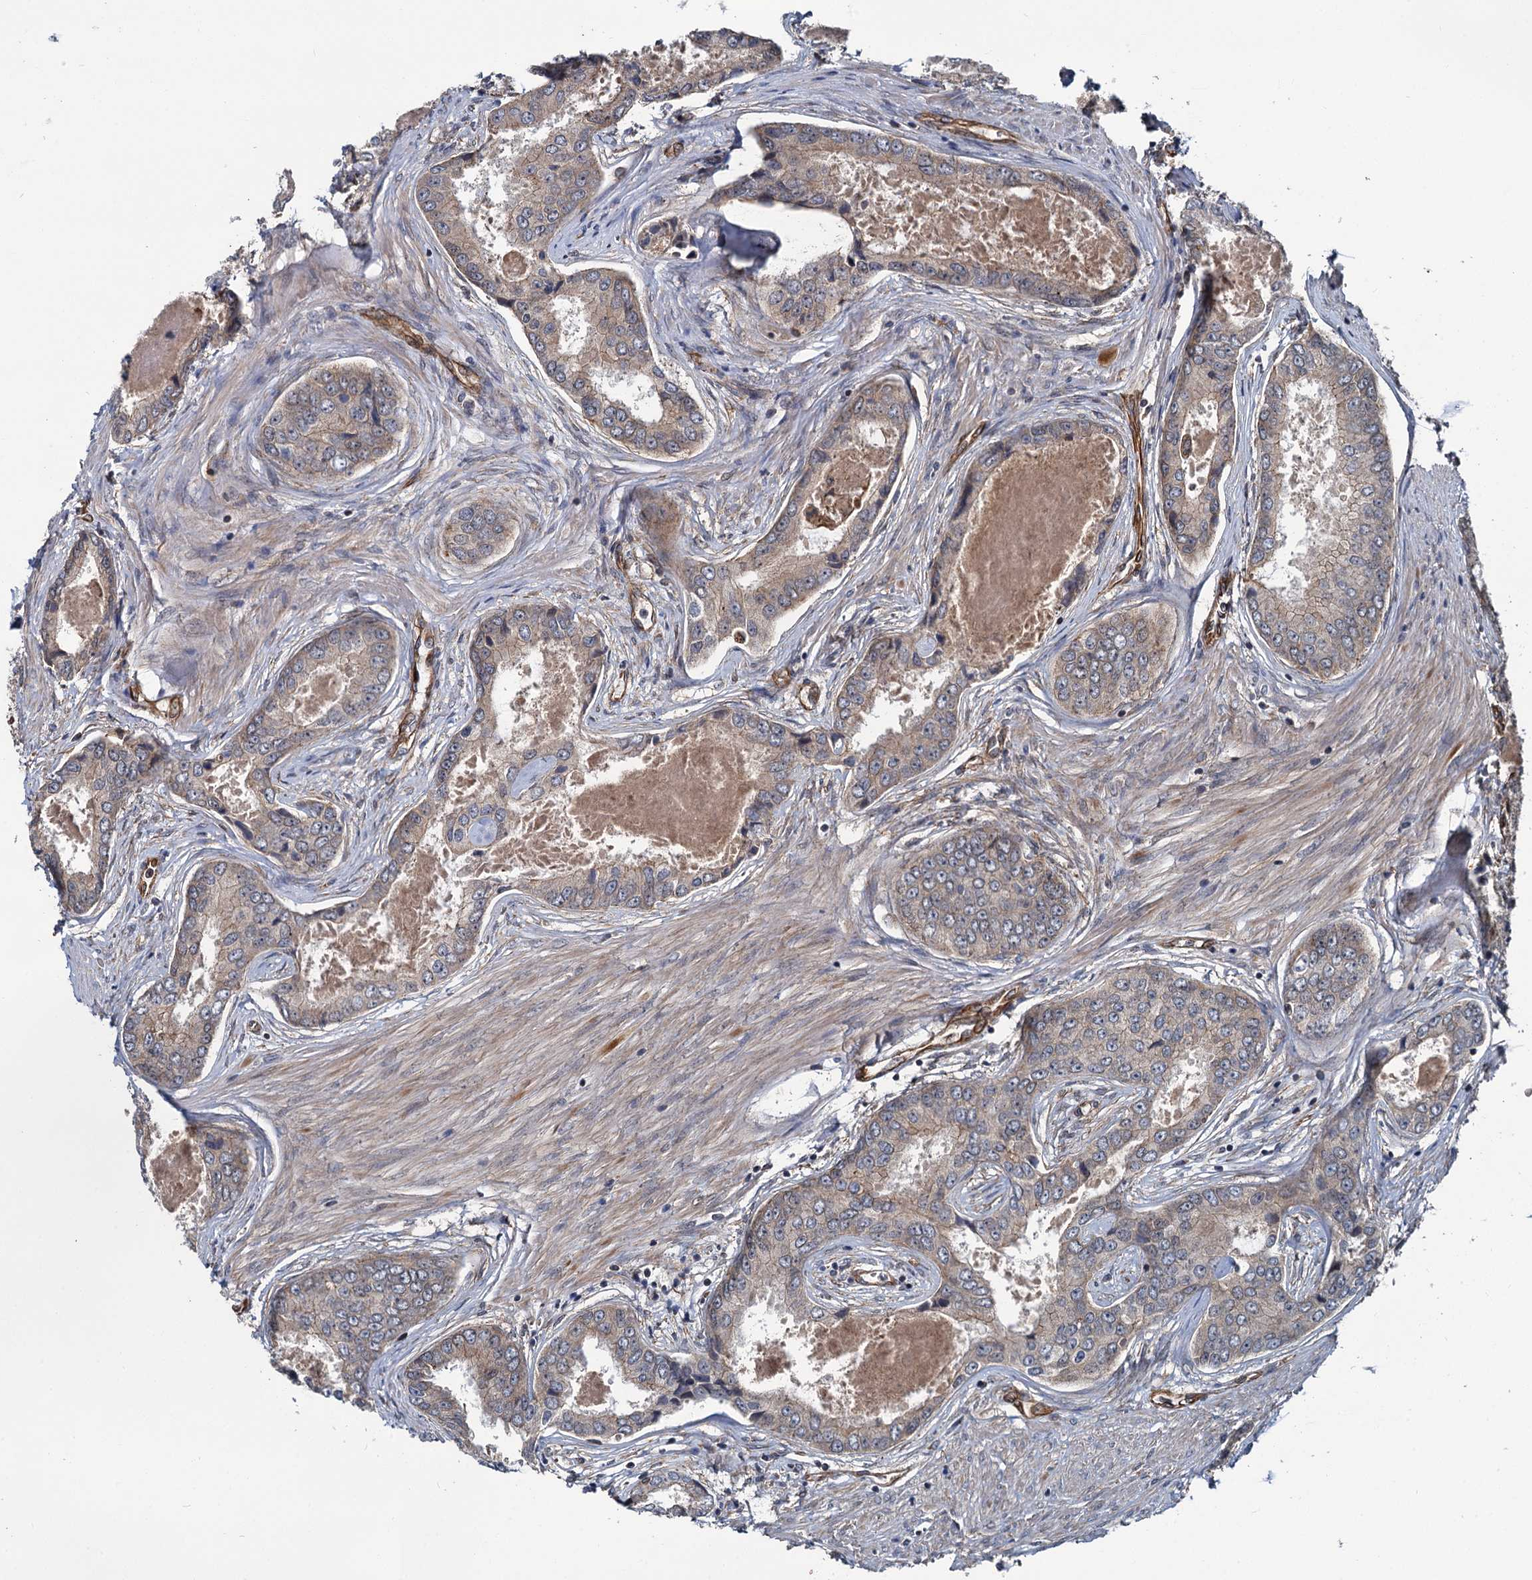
{"staining": {"intensity": "weak", "quantity": "25%-75%", "location": "cytoplasmic/membranous"}, "tissue": "prostate cancer", "cell_type": "Tumor cells", "image_type": "cancer", "snomed": [{"axis": "morphology", "description": "Adenocarcinoma, Low grade"}, {"axis": "topography", "description": "Prostate"}], "caption": "This image reveals immunohistochemistry staining of adenocarcinoma (low-grade) (prostate), with low weak cytoplasmic/membranous expression in approximately 25%-75% of tumor cells.", "gene": "ZFYVE19", "patient": {"sex": "male", "age": 68}}